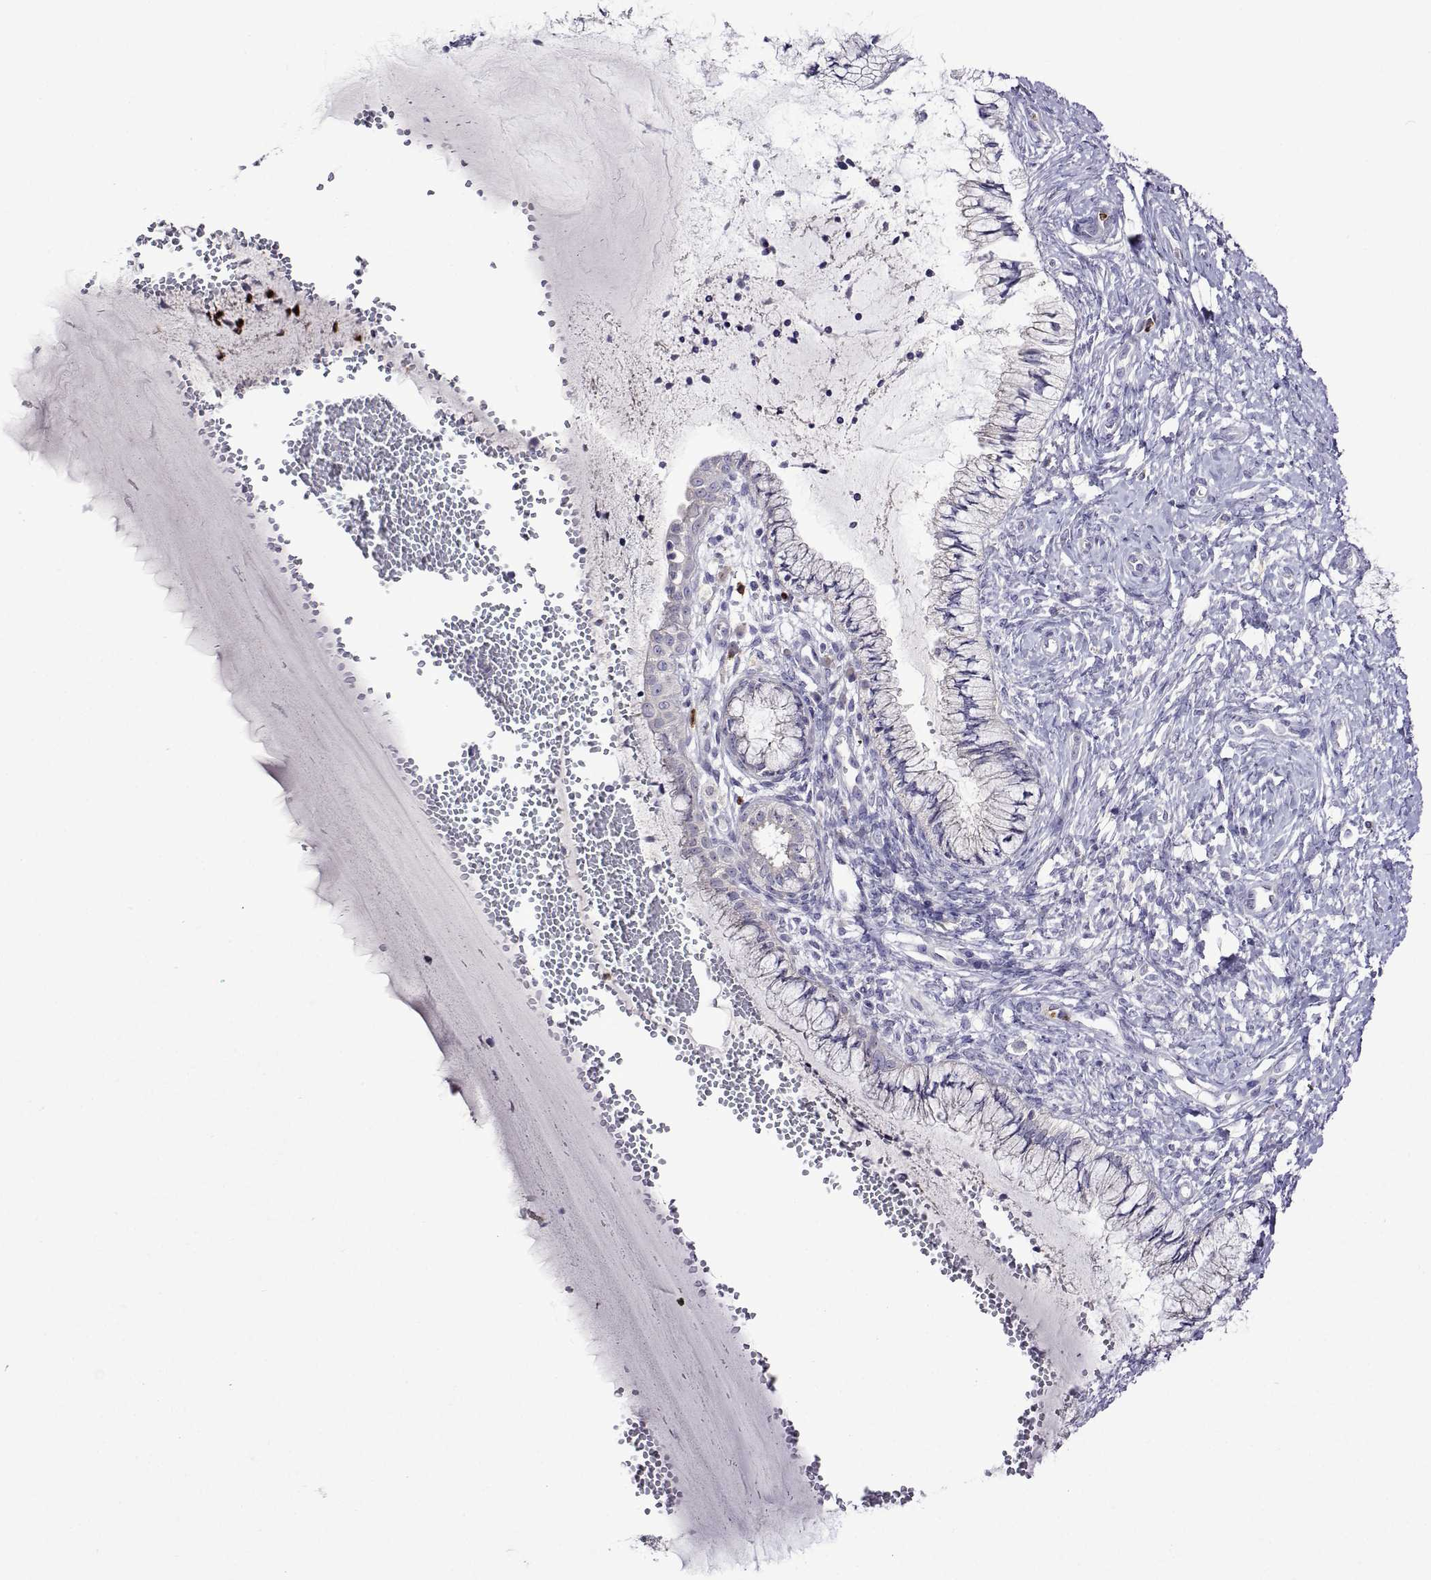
{"staining": {"intensity": "negative", "quantity": "none", "location": "none"}, "tissue": "cervix", "cell_type": "Glandular cells", "image_type": "normal", "snomed": [{"axis": "morphology", "description": "Normal tissue, NOS"}, {"axis": "topography", "description": "Cervix"}], "caption": "Unremarkable cervix was stained to show a protein in brown. There is no significant staining in glandular cells. The staining was performed using DAB (3,3'-diaminobenzidine) to visualize the protein expression in brown, while the nuclei were stained in blue with hematoxylin (Magnification: 20x).", "gene": "SULT2A1", "patient": {"sex": "female", "age": 37}}